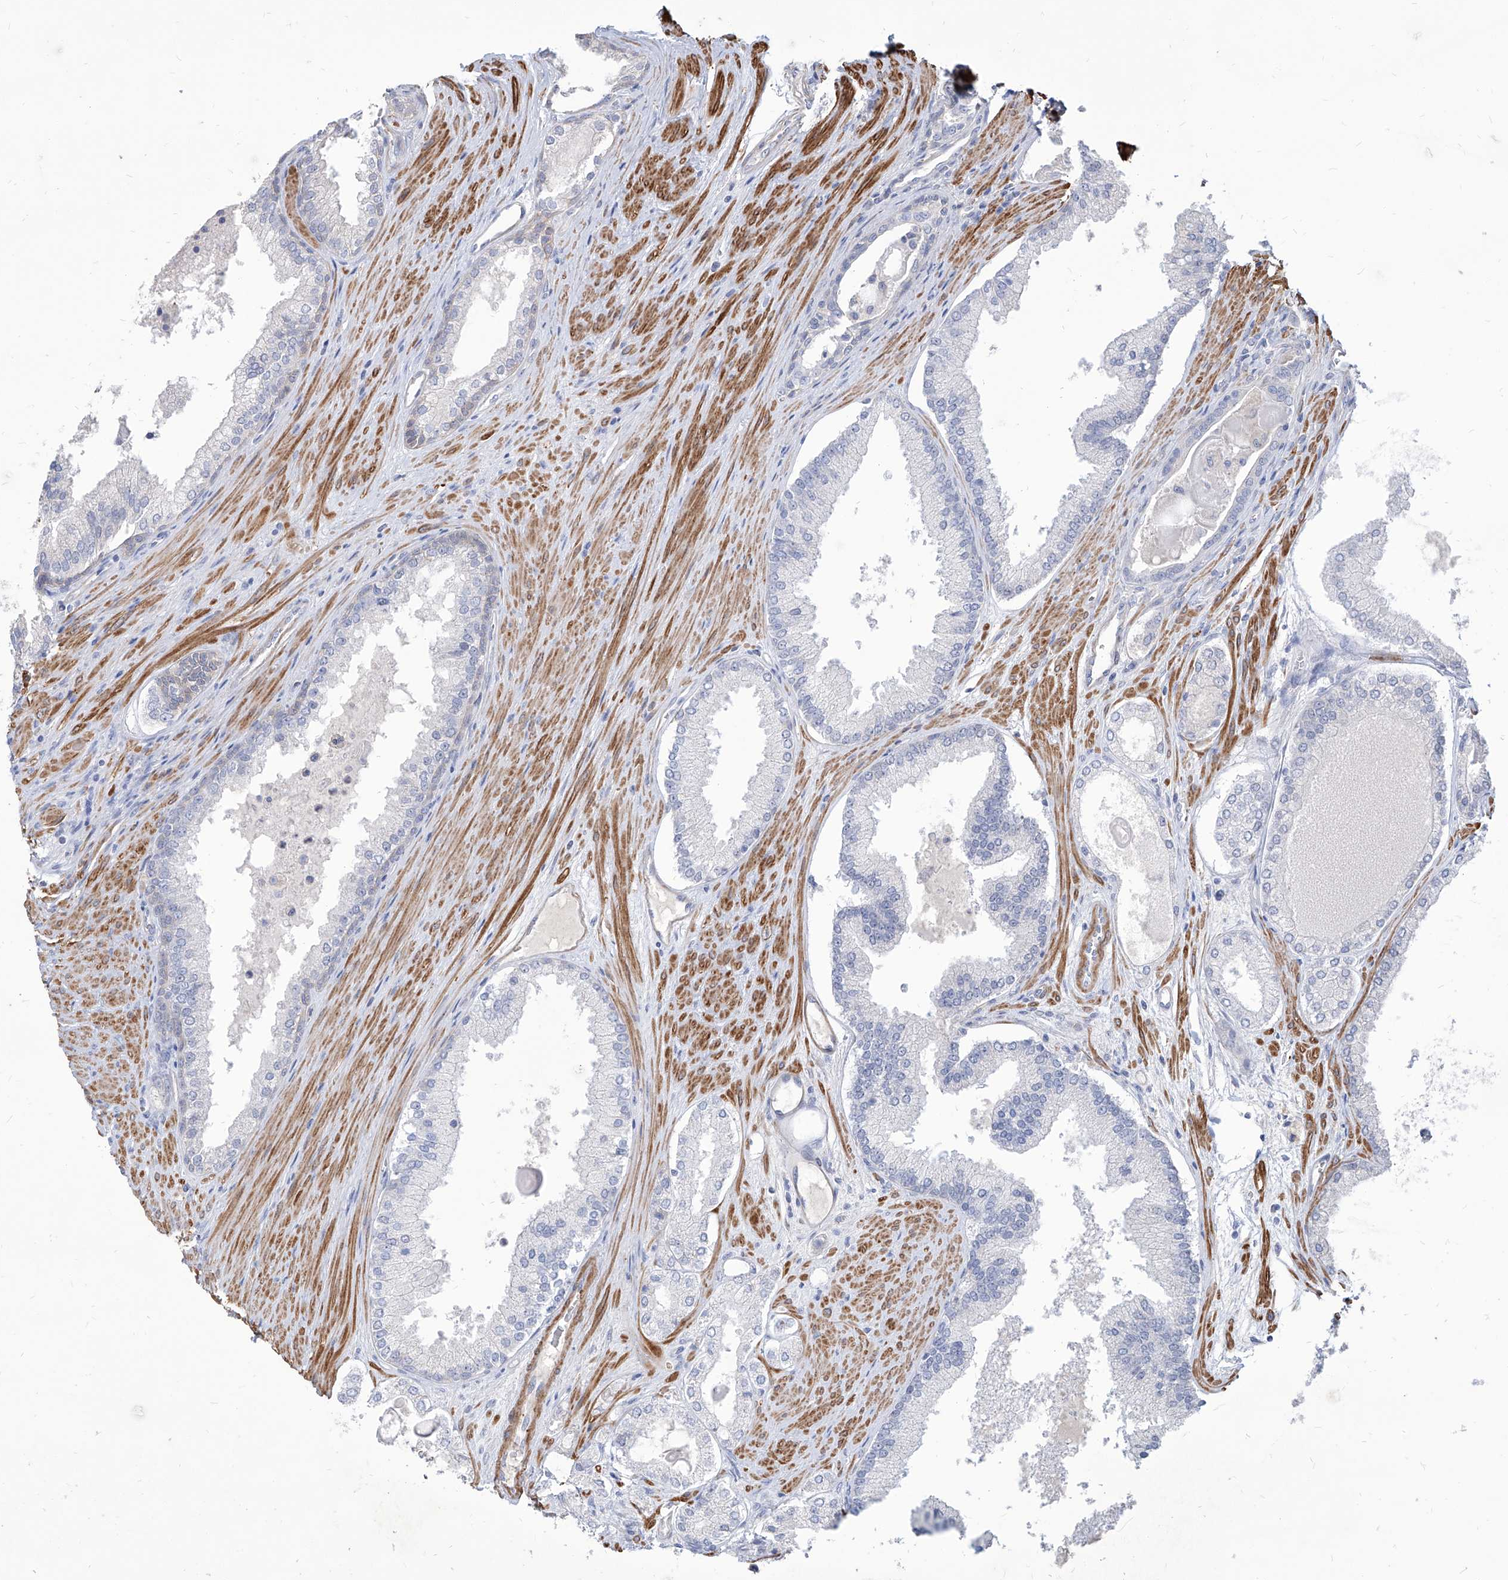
{"staining": {"intensity": "negative", "quantity": "none", "location": "none"}, "tissue": "prostate cancer", "cell_type": "Tumor cells", "image_type": "cancer", "snomed": [{"axis": "morphology", "description": "Adenocarcinoma, High grade"}, {"axis": "topography", "description": "Prostate"}], "caption": "Immunohistochemistry (IHC) of human prostate cancer (adenocarcinoma (high-grade)) shows no expression in tumor cells.", "gene": "FAM83B", "patient": {"sex": "male", "age": 60}}